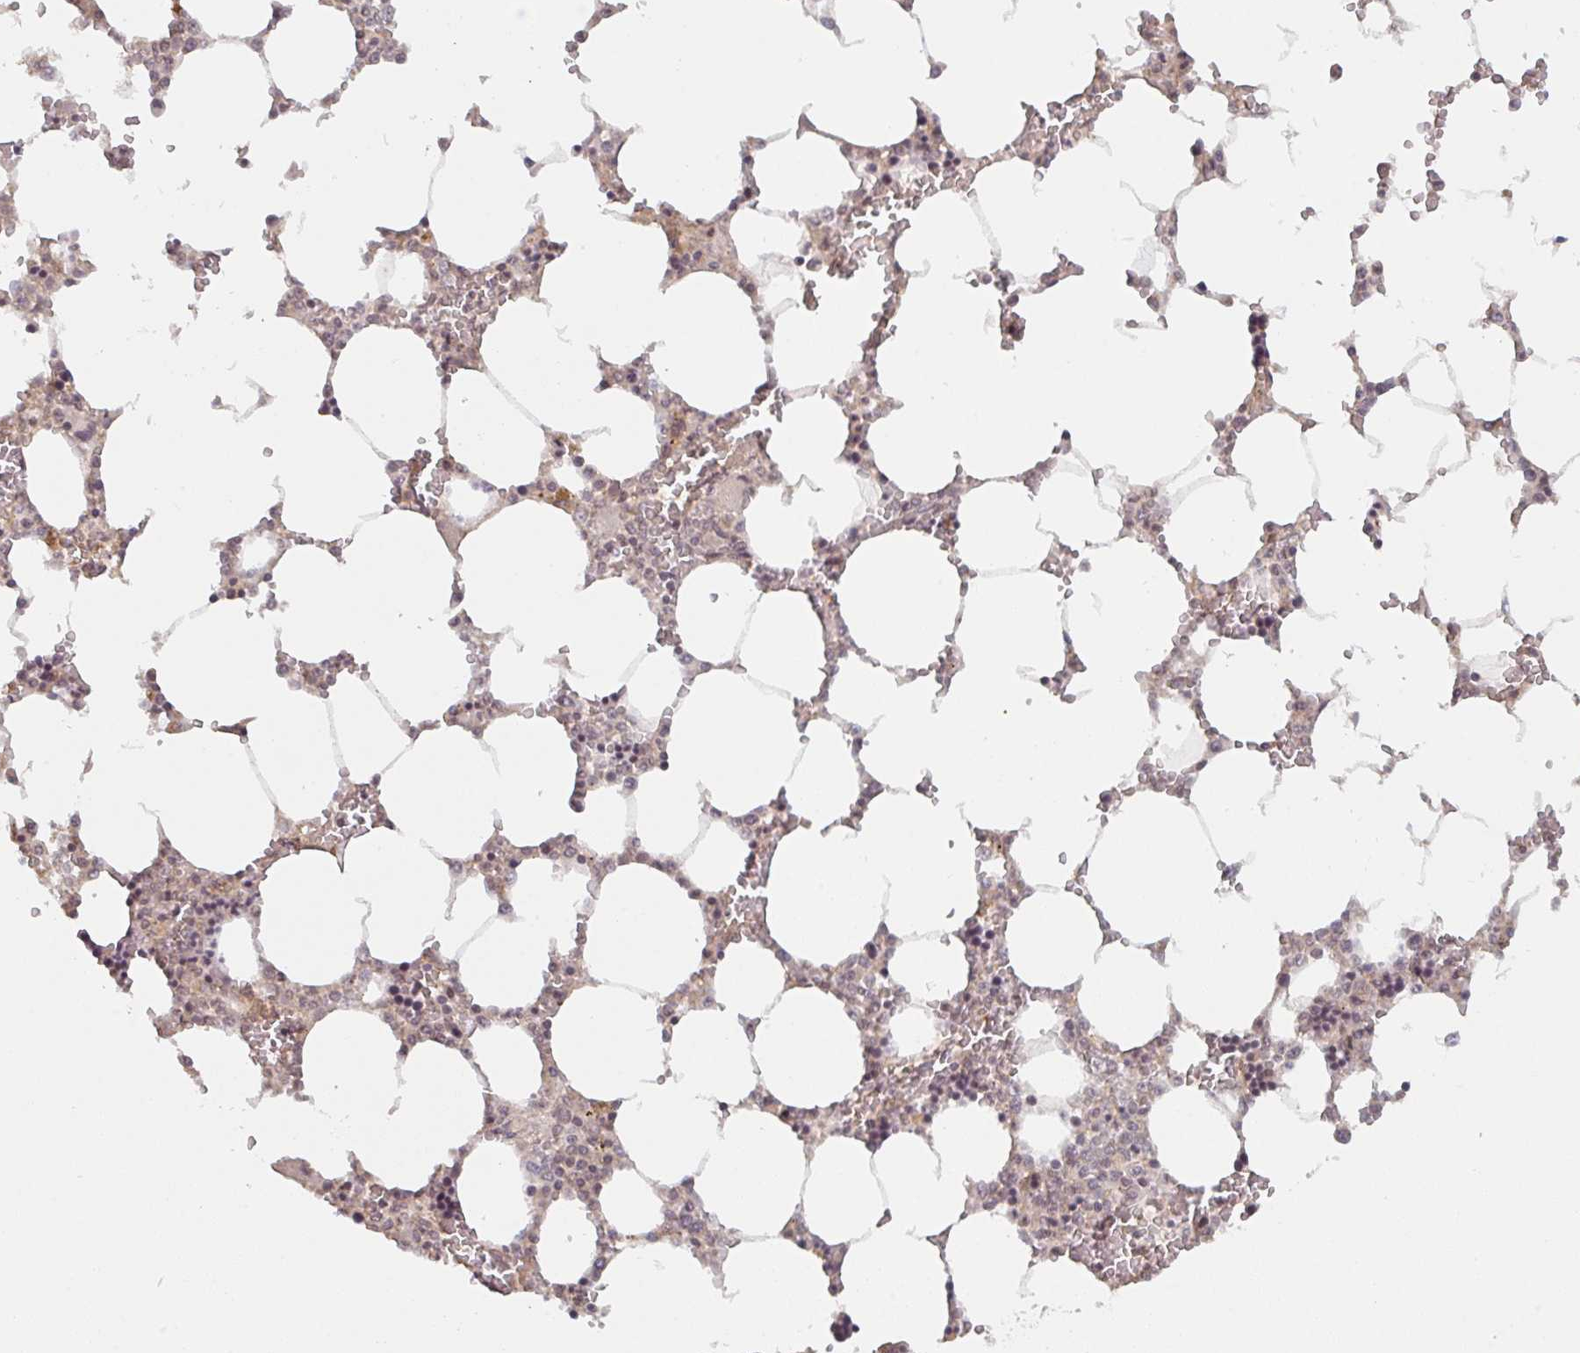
{"staining": {"intensity": "weak", "quantity": "25%-75%", "location": "nuclear"}, "tissue": "bone marrow", "cell_type": "Hematopoietic cells", "image_type": "normal", "snomed": [{"axis": "morphology", "description": "Normal tissue, NOS"}, {"axis": "topography", "description": "Bone marrow"}], "caption": "Hematopoietic cells show low levels of weak nuclear positivity in approximately 25%-75% of cells in benign human bone marrow.", "gene": "DCST1", "patient": {"sex": "male", "age": 64}}